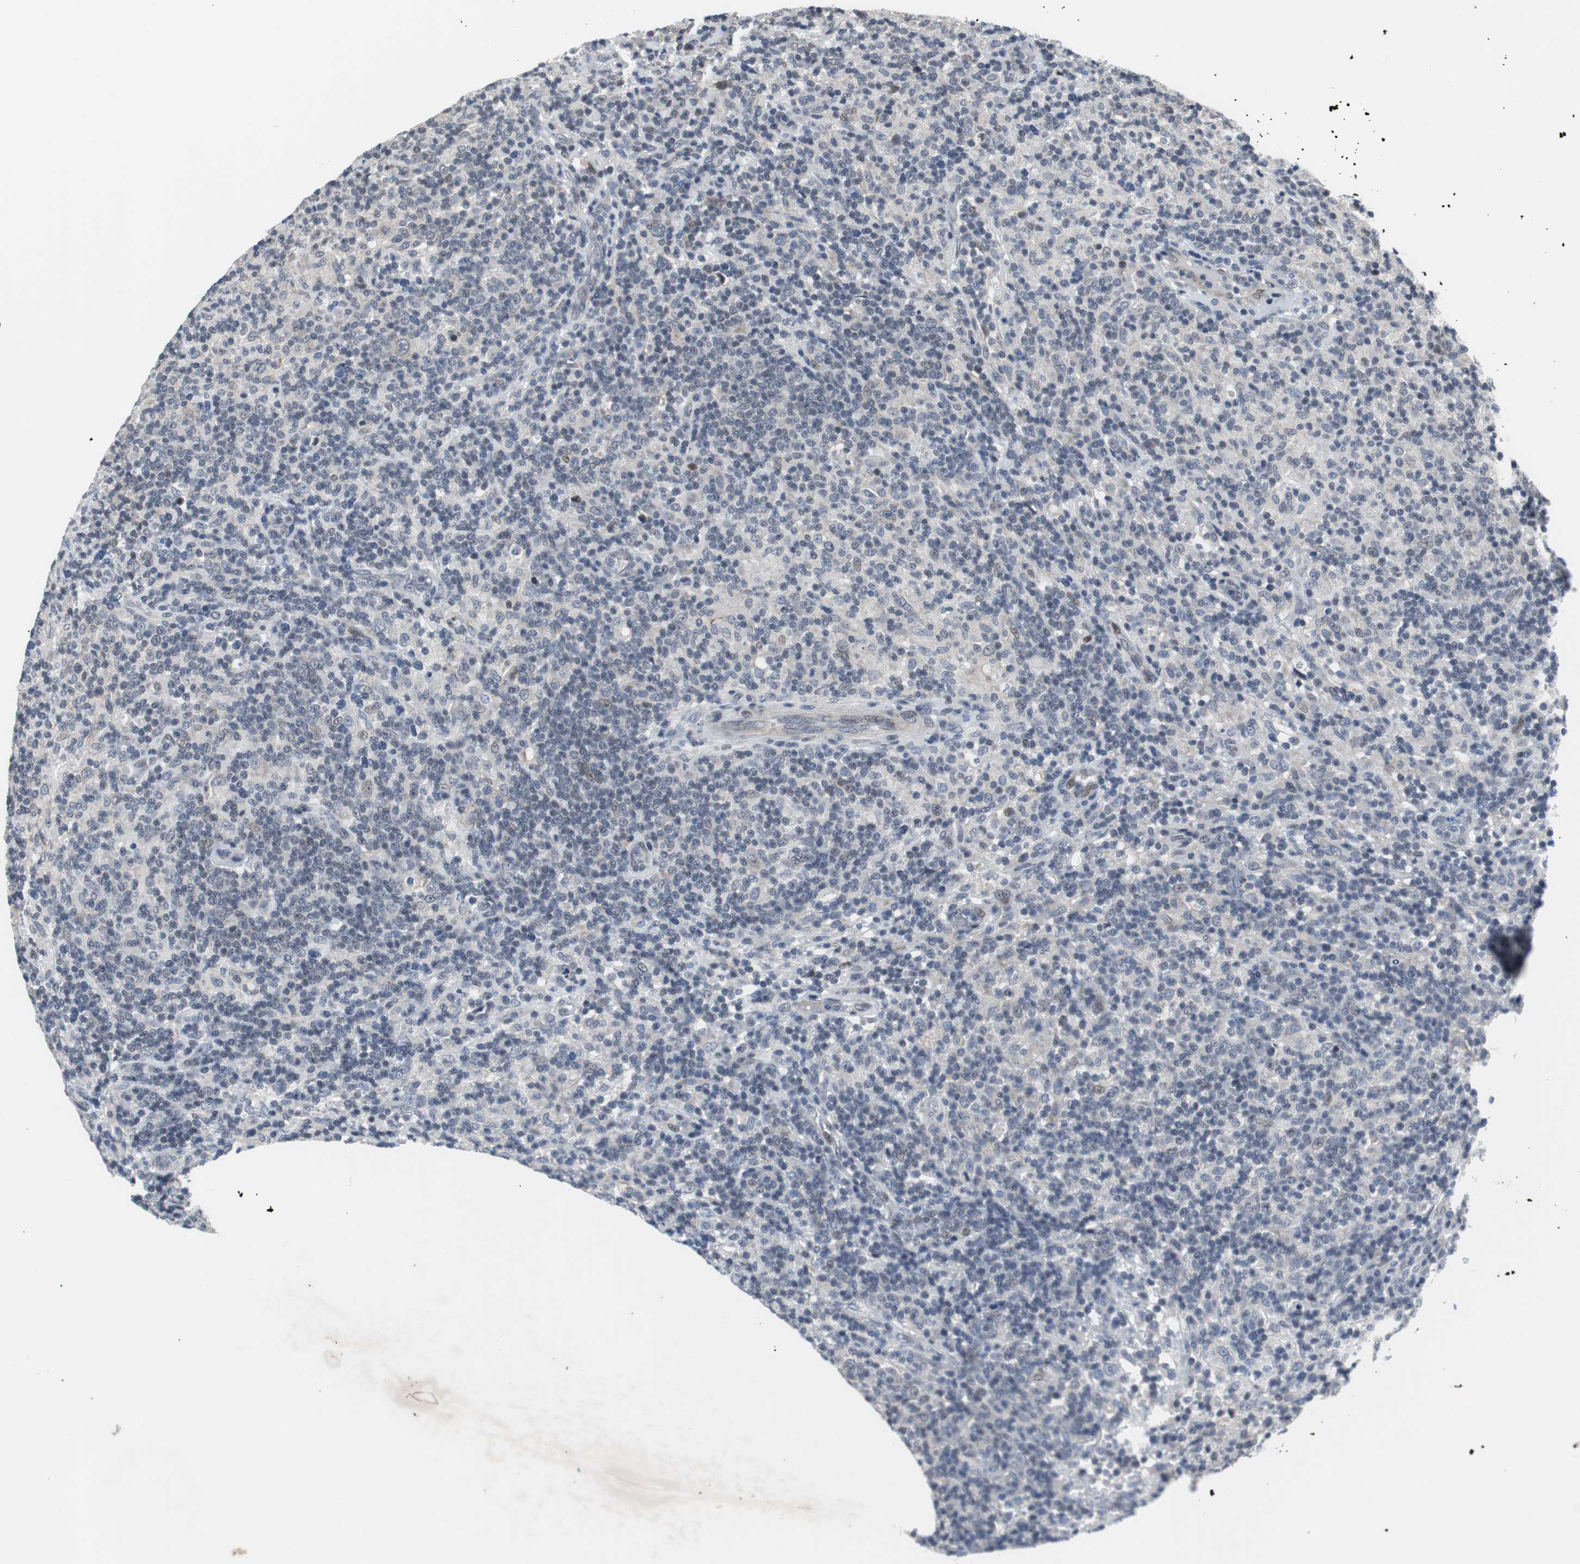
{"staining": {"intensity": "weak", "quantity": "25%-75%", "location": "cytoplasmic/membranous"}, "tissue": "lymphoma", "cell_type": "Tumor cells", "image_type": "cancer", "snomed": [{"axis": "morphology", "description": "Hodgkin's disease, NOS"}, {"axis": "topography", "description": "Lymph node"}], "caption": "Immunohistochemical staining of Hodgkin's disease displays low levels of weak cytoplasmic/membranous protein staining in approximately 25%-75% of tumor cells.", "gene": "TP63", "patient": {"sex": "male", "age": 70}}